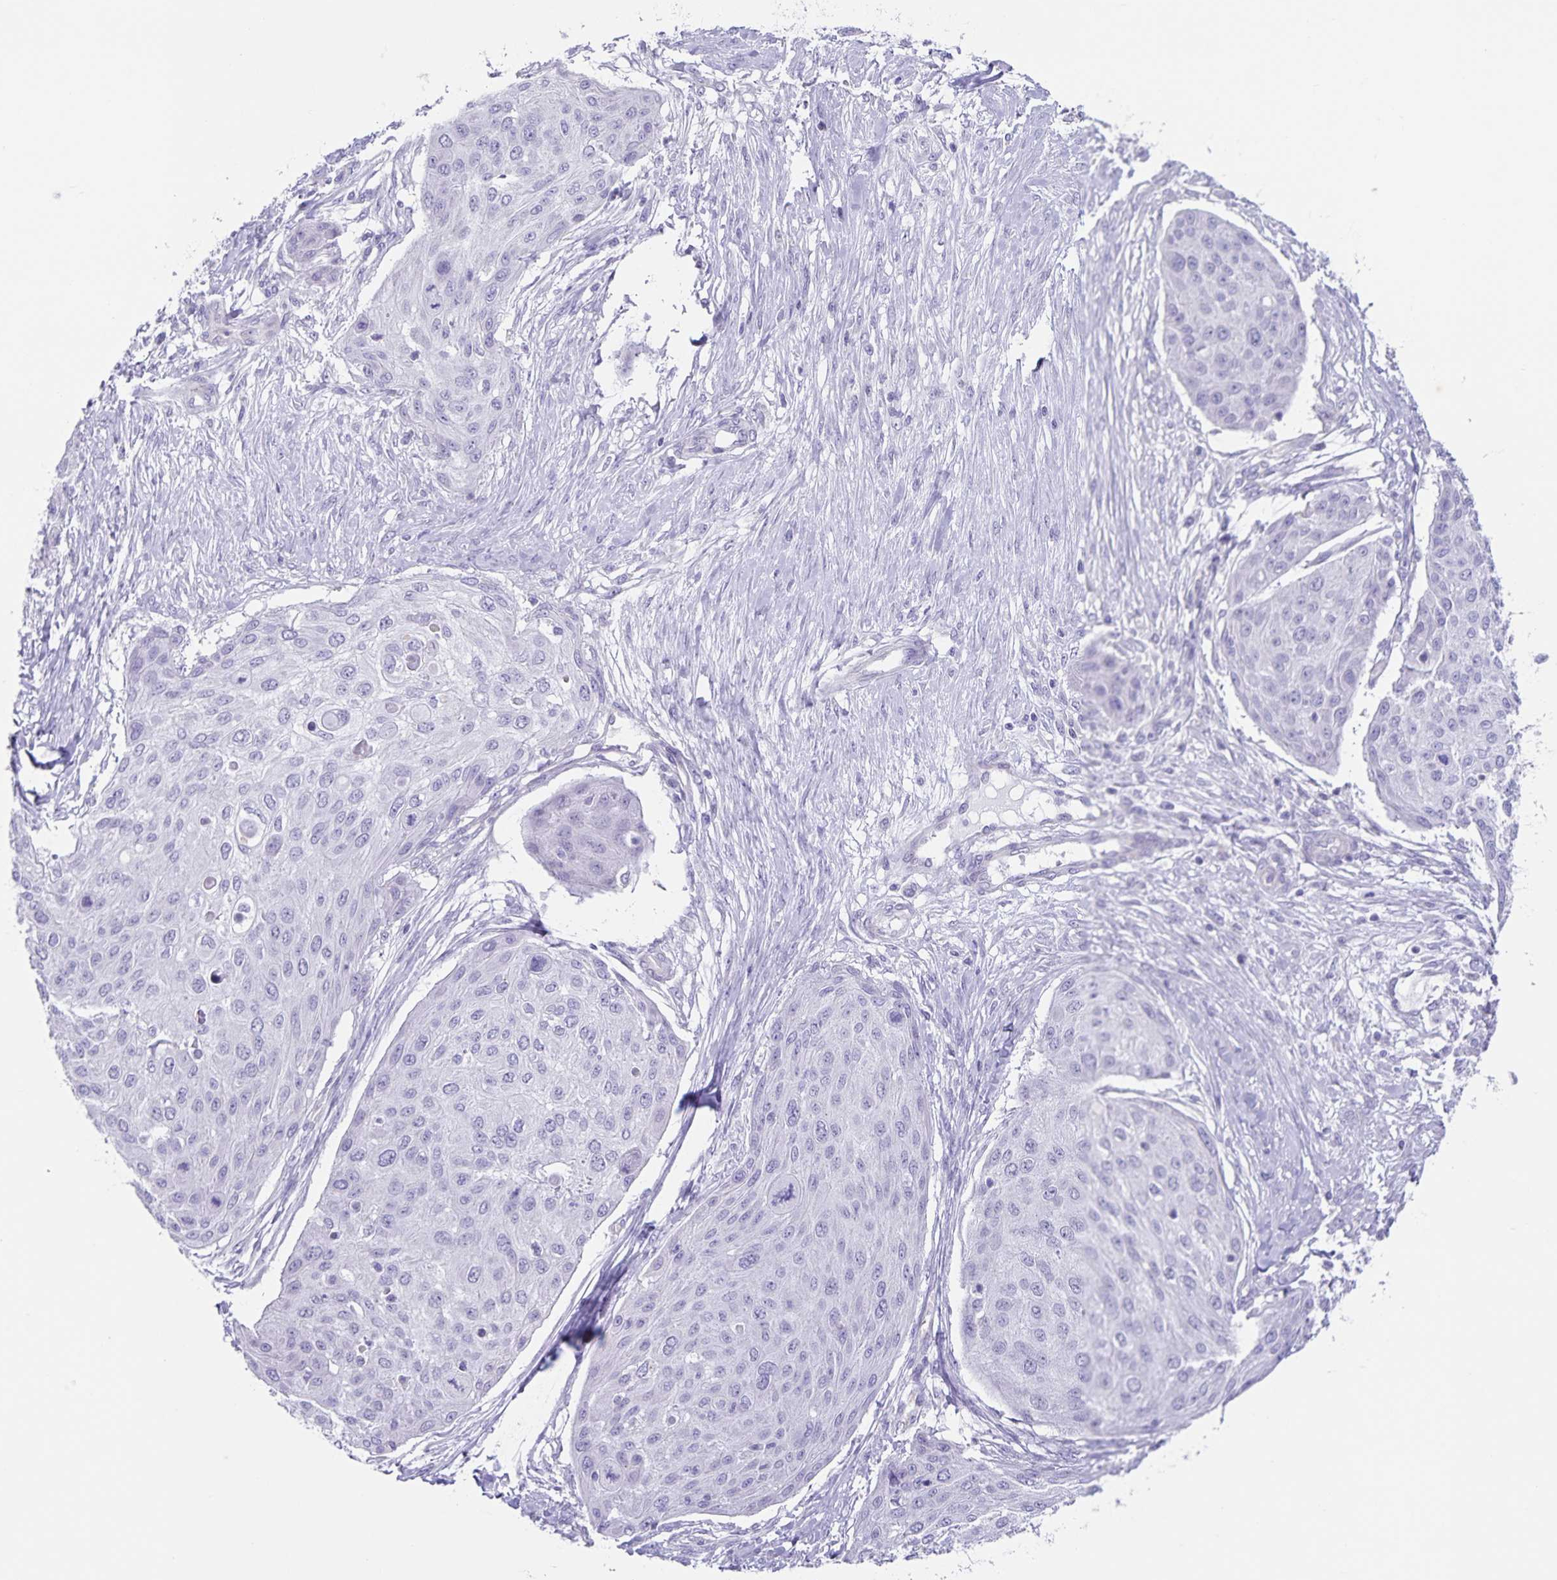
{"staining": {"intensity": "negative", "quantity": "none", "location": "none"}, "tissue": "skin cancer", "cell_type": "Tumor cells", "image_type": "cancer", "snomed": [{"axis": "morphology", "description": "Squamous cell carcinoma, NOS"}, {"axis": "topography", "description": "Skin"}], "caption": "This image is of skin cancer stained with immunohistochemistry to label a protein in brown with the nuclei are counter-stained blue. There is no expression in tumor cells.", "gene": "SYNM", "patient": {"sex": "female", "age": 87}}